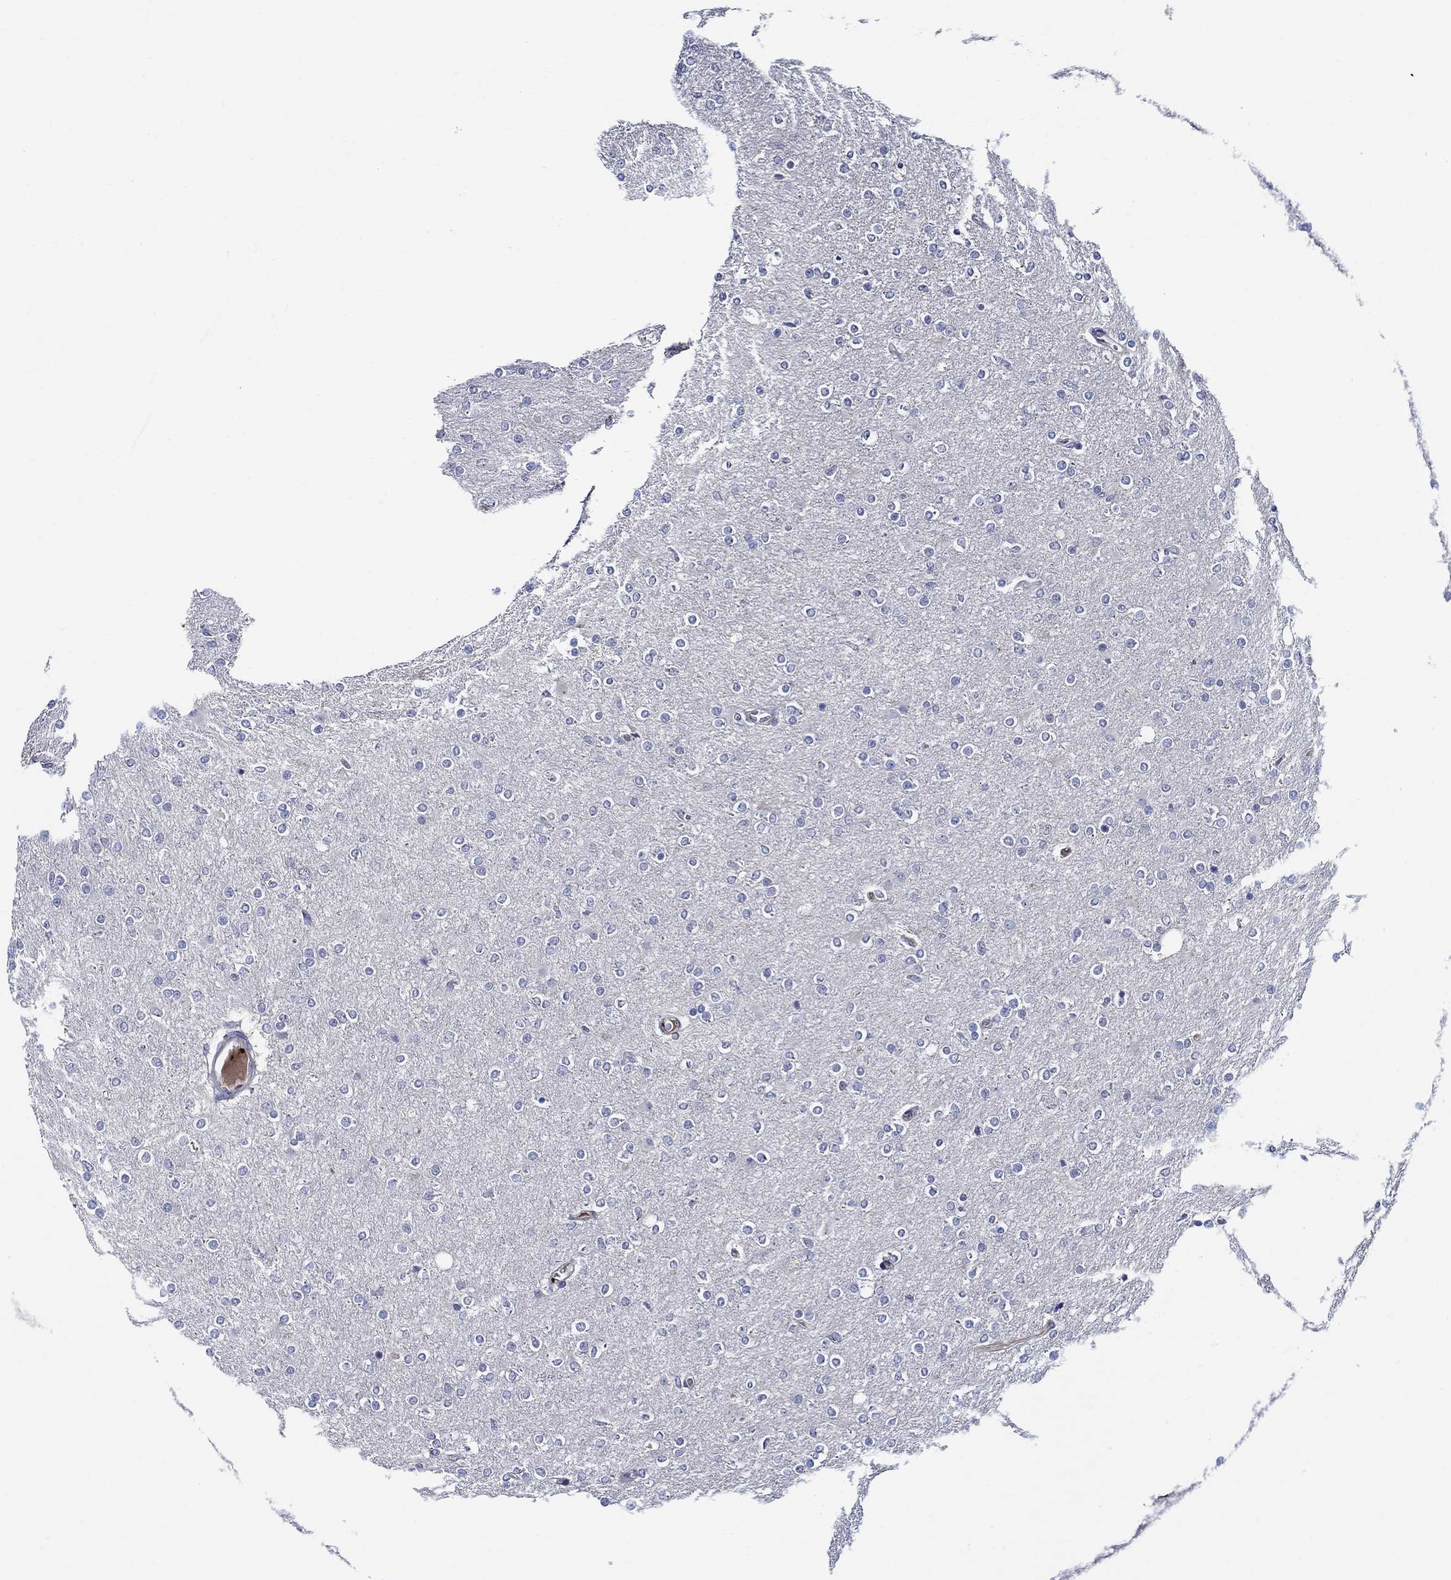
{"staining": {"intensity": "negative", "quantity": "none", "location": "none"}, "tissue": "glioma", "cell_type": "Tumor cells", "image_type": "cancer", "snomed": [{"axis": "morphology", "description": "Glioma, malignant, High grade"}, {"axis": "topography", "description": "Cerebral cortex"}], "caption": "The micrograph displays no significant positivity in tumor cells of malignant glioma (high-grade). (Immunohistochemistry, brightfield microscopy, high magnification).", "gene": "ALOX12", "patient": {"sex": "male", "age": 70}}